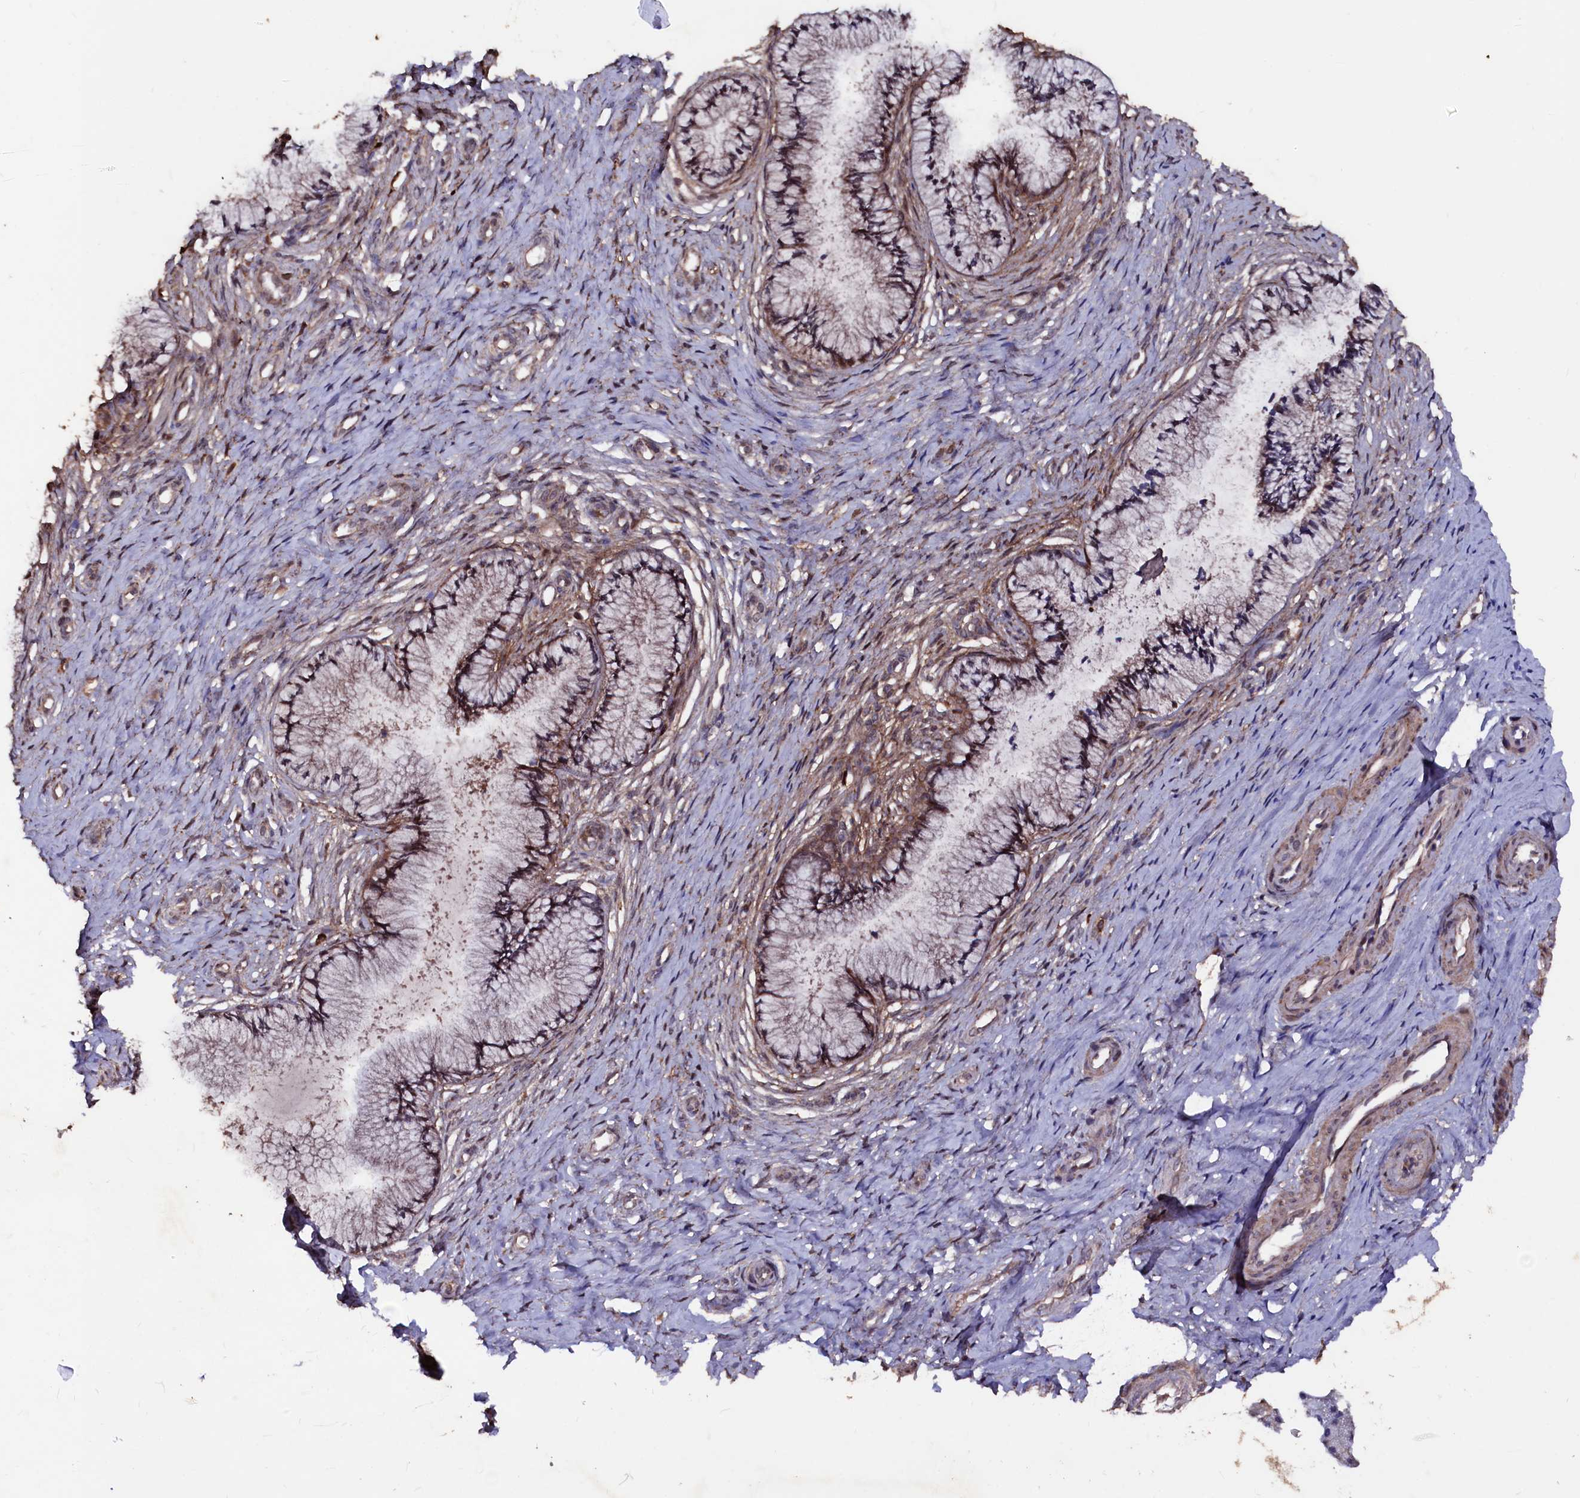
{"staining": {"intensity": "weak", "quantity": "25%-75%", "location": "cytoplasmic/membranous"}, "tissue": "cervix", "cell_type": "Glandular cells", "image_type": "normal", "snomed": [{"axis": "morphology", "description": "Normal tissue, NOS"}, {"axis": "topography", "description": "Cervix"}], "caption": "Brown immunohistochemical staining in normal human cervix exhibits weak cytoplasmic/membranous staining in about 25%-75% of glandular cells. (DAB = brown stain, brightfield microscopy at high magnification).", "gene": "MYO1H", "patient": {"sex": "female", "age": 36}}